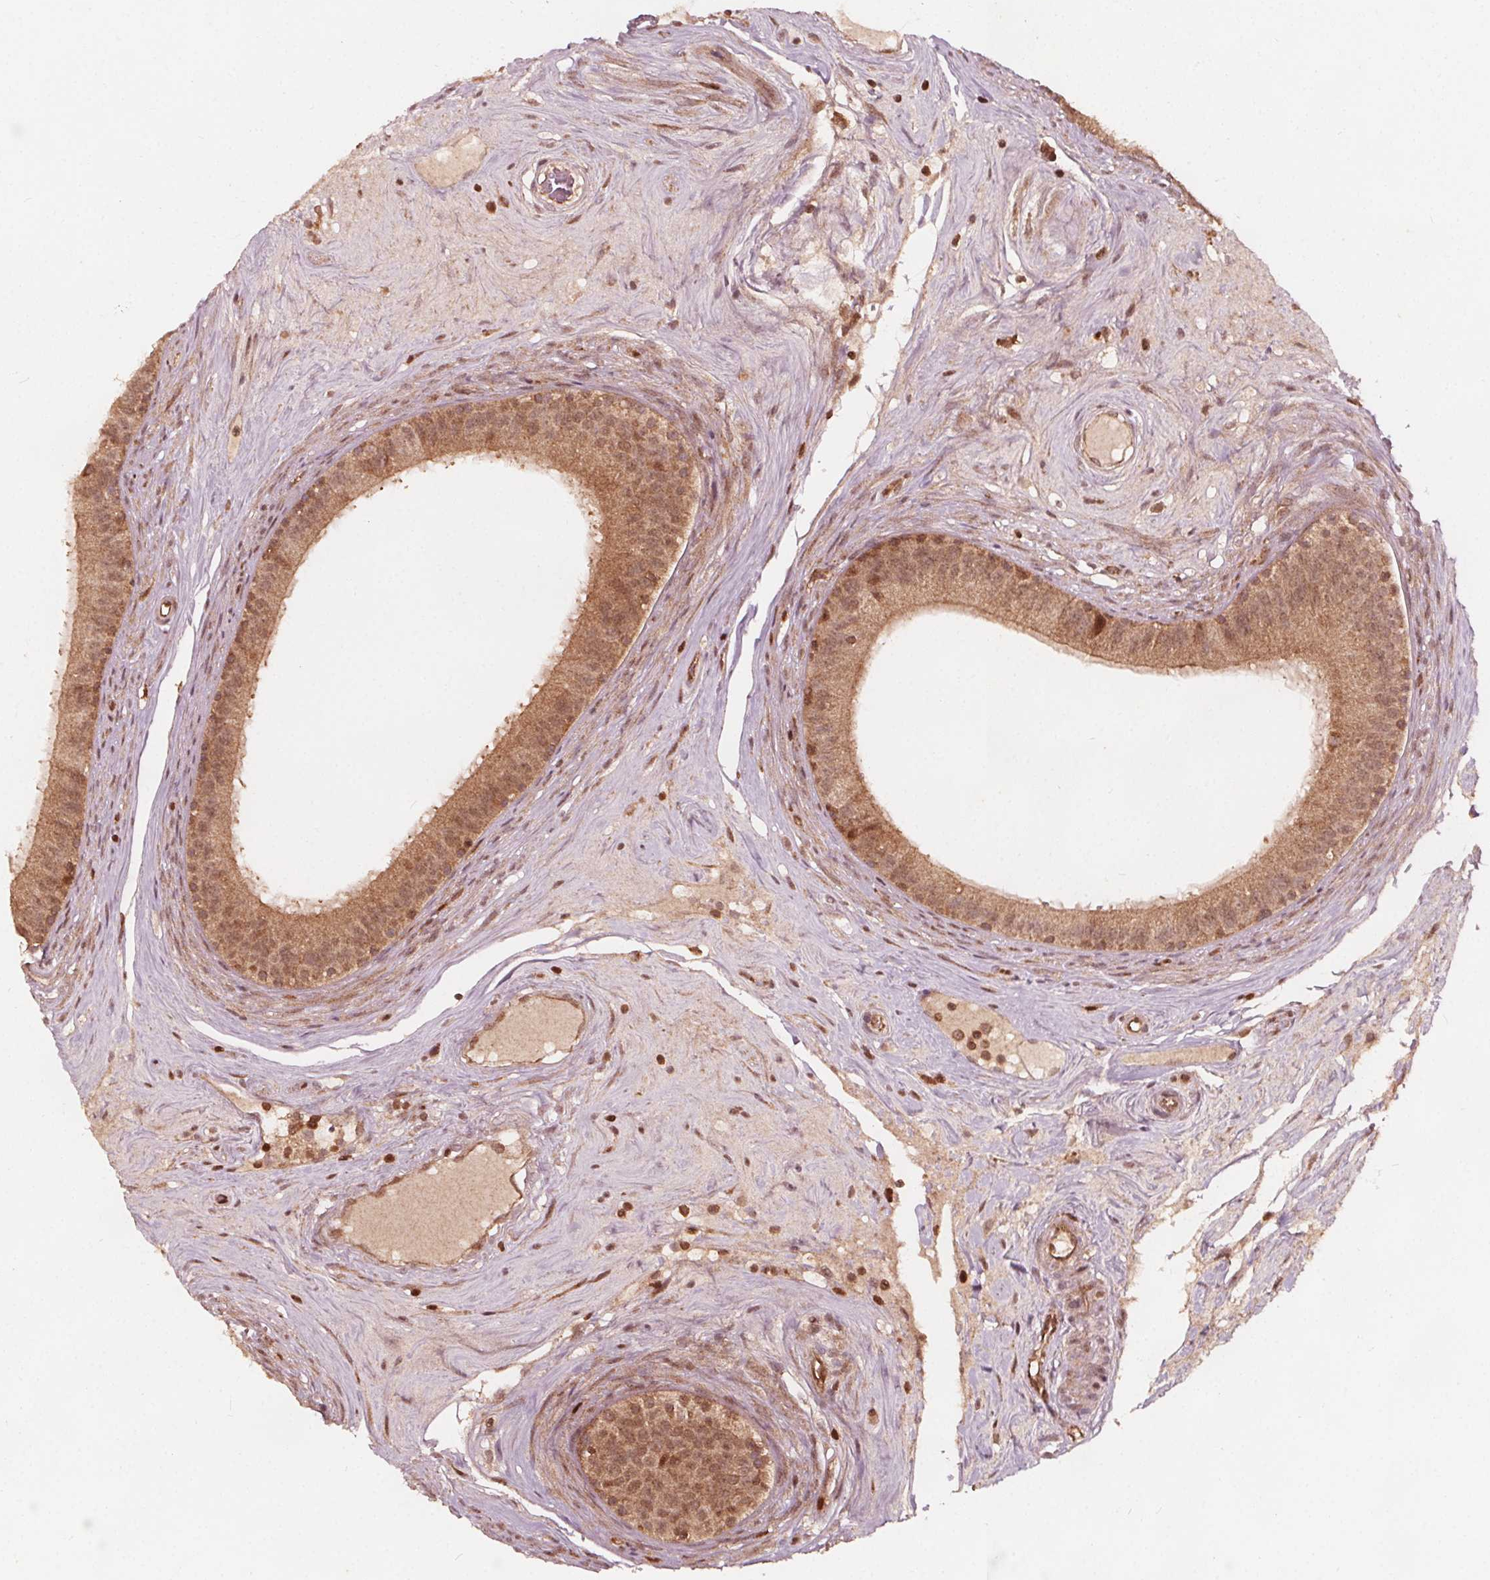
{"staining": {"intensity": "moderate", "quantity": ">75%", "location": "cytoplasmic/membranous"}, "tissue": "epididymis", "cell_type": "Glandular cells", "image_type": "normal", "snomed": [{"axis": "morphology", "description": "Normal tissue, NOS"}, {"axis": "topography", "description": "Epididymis"}], "caption": "Human epididymis stained for a protein (brown) reveals moderate cytoplasmic/membranous positive staining in about >75% of glandular cells.", "gene": "AIP", "patient": {"sex": "male", "age": 59}}